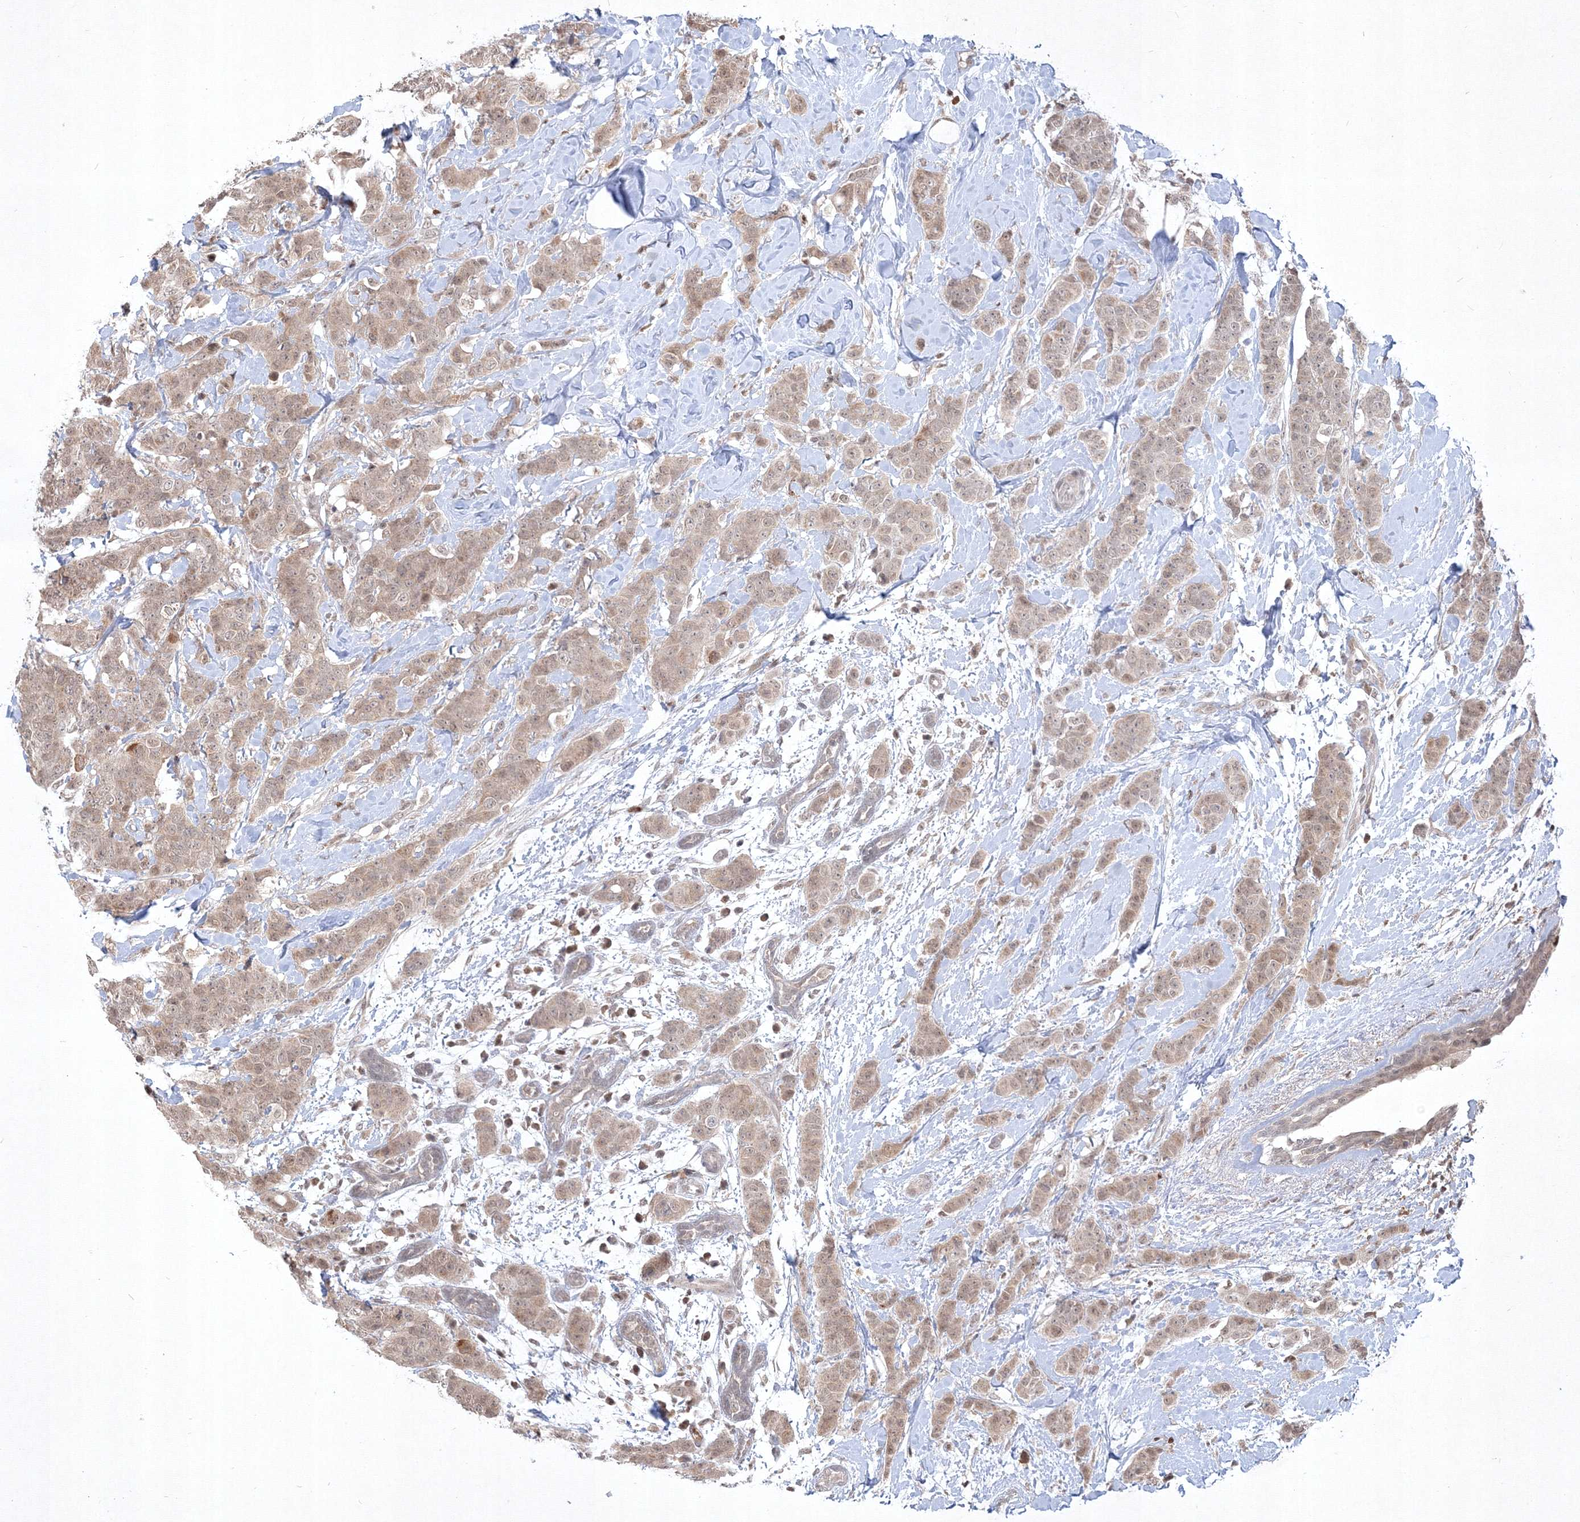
{"staining": {"intensity": "weak", "quantity": ">75%", "location": "cytoplasmic/membranous"}, "tissue": "breast cancer", "cell_type": "Tumor cells", "image_type": "cancer", "snomed": [{"axis": "morphology", "description": "Normal tissue, NOS"}, {"axis": "morphology", "description": "Duct carcinoma"}, {"axis": "topography", "description": "Breast"}], "caption": "High-magnification brightfield microscopy of breast cancer (infiltrating ductal carcinoma) stained with DAB (brown) and counterstained with hematoxylin (blue). tumor cells exhibit weak cytoplasmic/membranous staining is present in approximately>75% of cells.", "gene": "TAB1", "patient": {"sex": "female", "age": 40}}